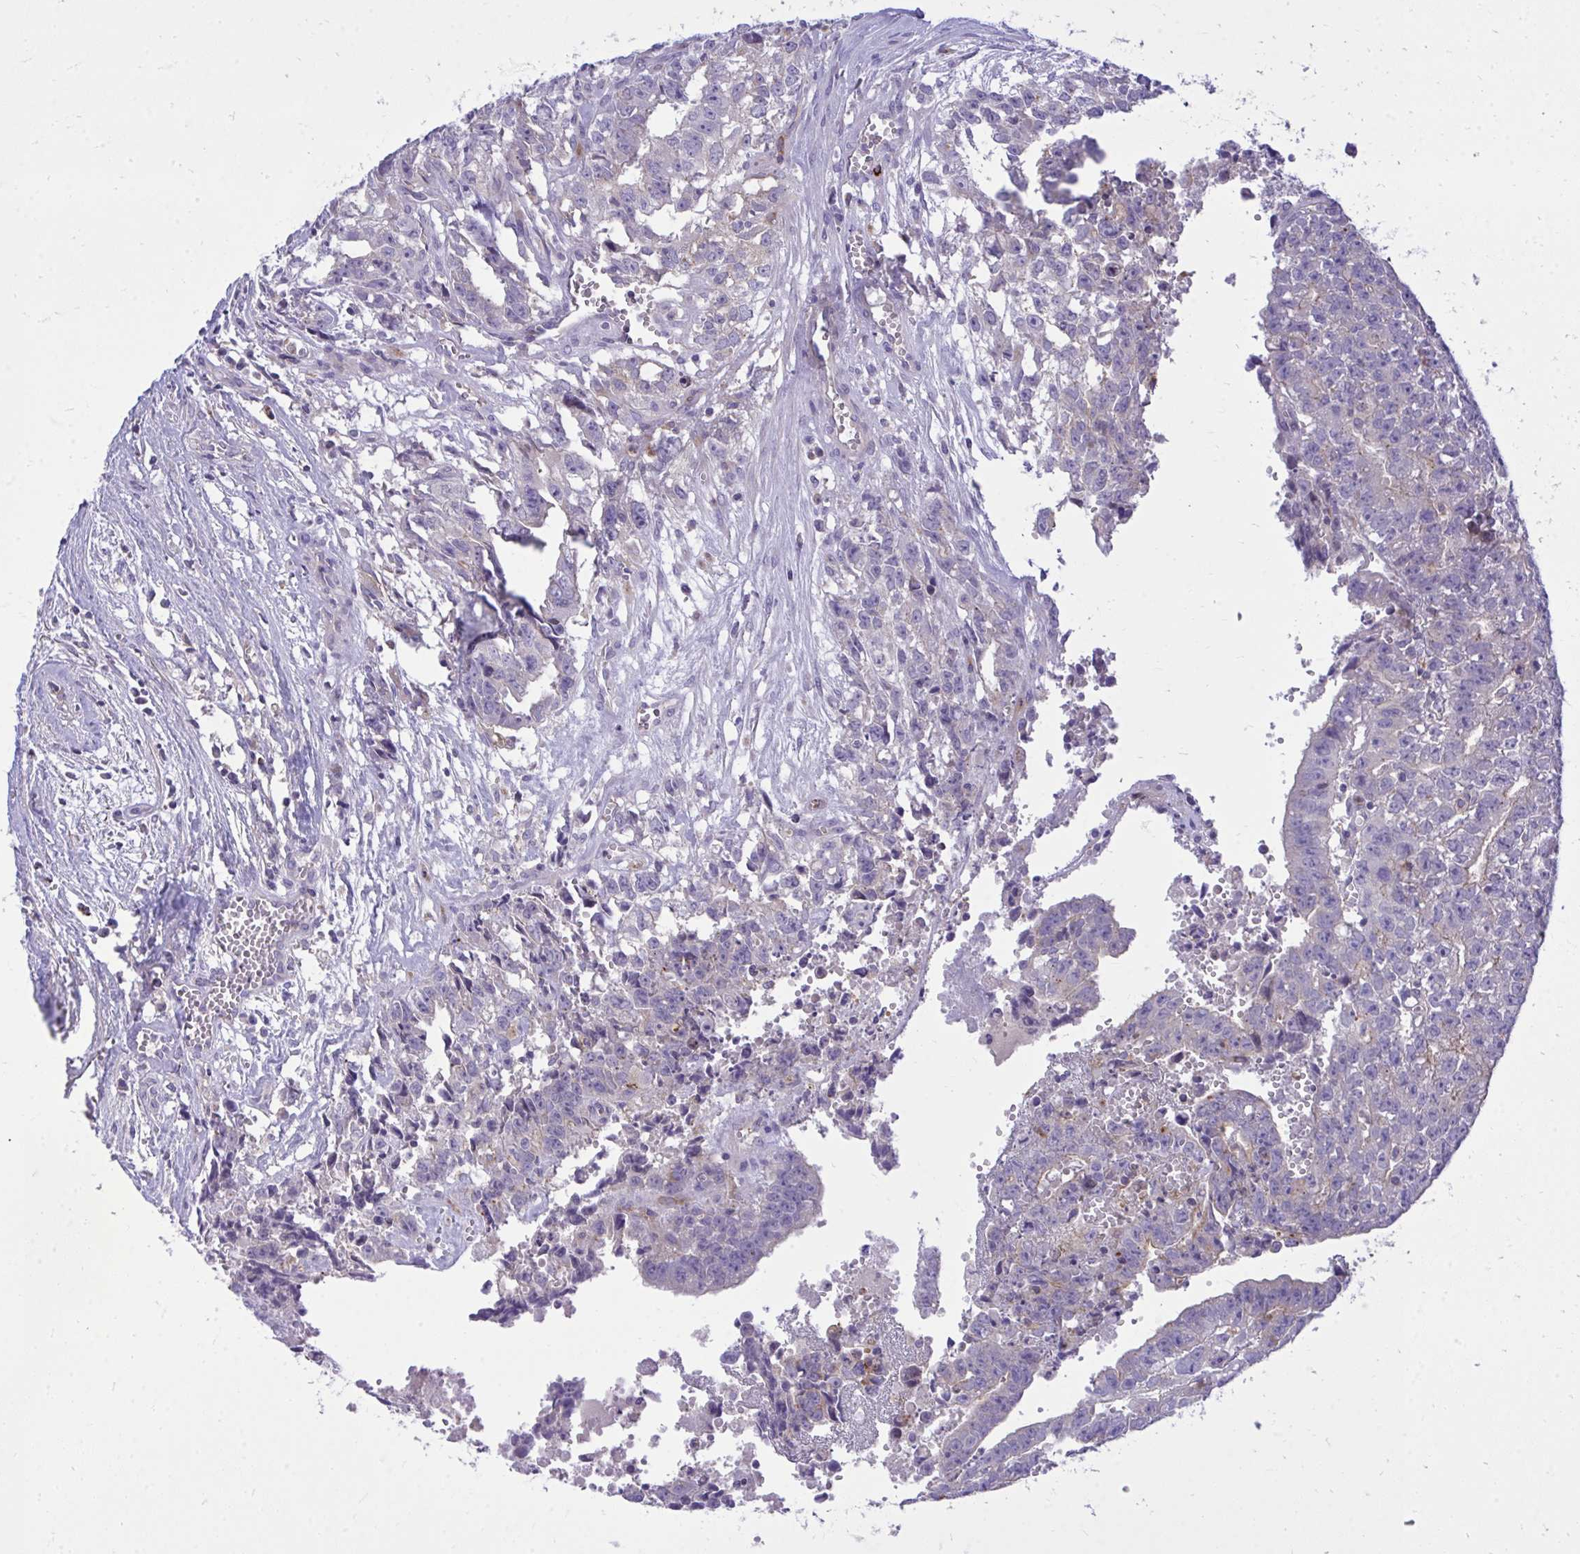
{"staining": {"intensity": "negative", "quantity": "none", "location": "none"}, "tissue": "testis cancer", "cell_type": "Tumor cells", "image_type": "cancer", "snomed": [{"axis": "morphology", "description": "Carcinoma, Embryonal, NOS"}, {"axis": "morphology", "description": "Teratoma, malignant, NOS"}, {"axis": "topography", "description": "Testis"}], "caption": "Immunohistochemistry of testis cancer (malignant teratoma) exhibits no staining in tumor cells.", "gene": "TP53I11", "patient": {"sex": "male", "age": 24}}